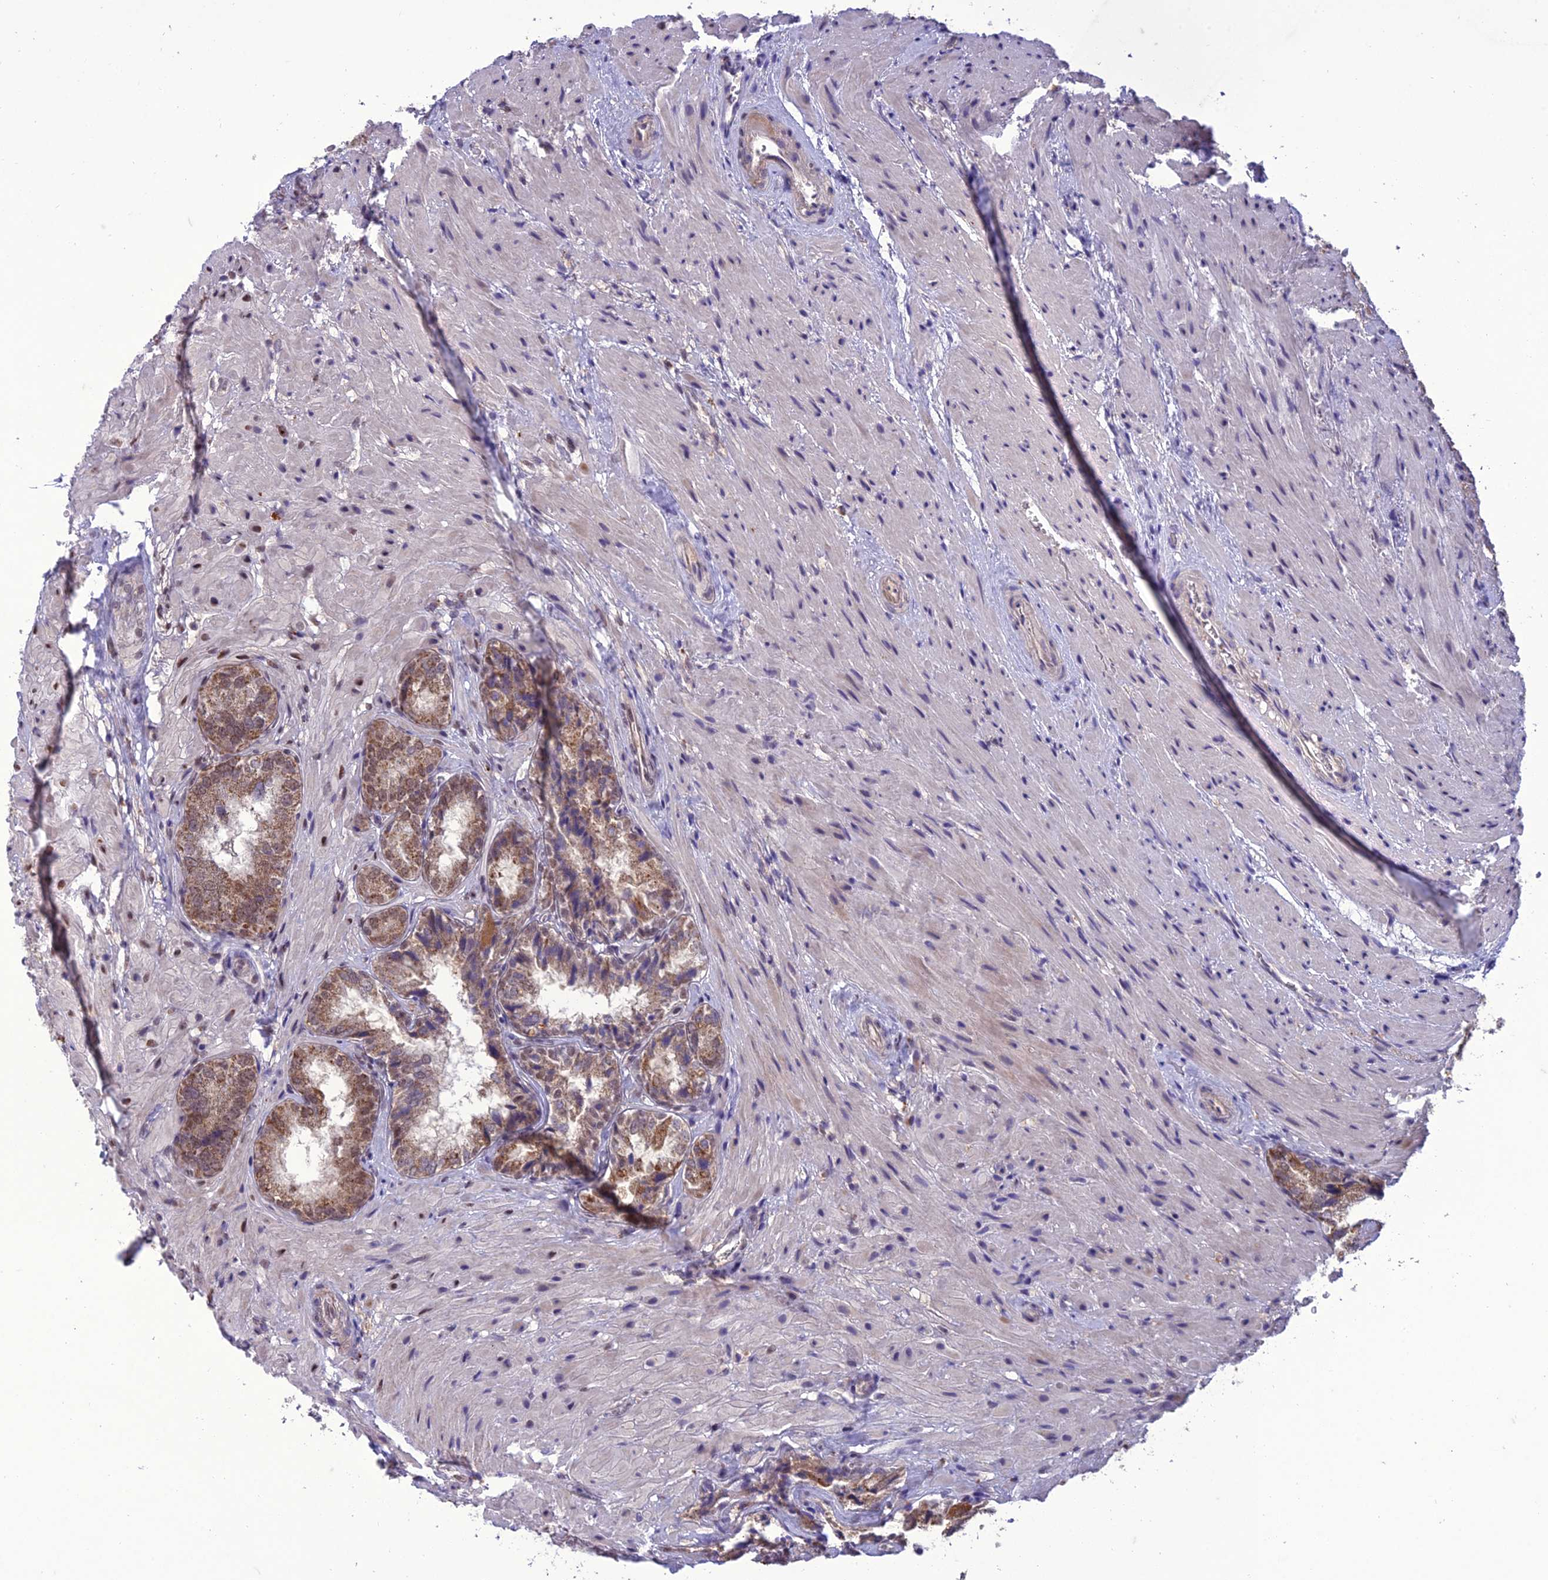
{"staining": {"intensity": "moderate", "quantity": ">75%", "location": "cytoplasmic/membranous,nuclear"}, "tissue": "seminal vesicle", "cell_type": "Glandular cells", "image_type": "normal", "snomed": [{"axis": "morphology", "description": "Normal tissue, NOS"}, {"axis": "topography", "description": "Seminal veicle"}, {"axis": "topography", "description": "Peripheral nerve tissue"}], "caption": "Immunohistochemical staining of benign human seminal vesicle shows medium levels of moderate cytoplasmic/membranous,nuclear expression in about >75% of glandular cells.", "gene": "RANBP3", "patient": {"sex": "male", "age": 63}}